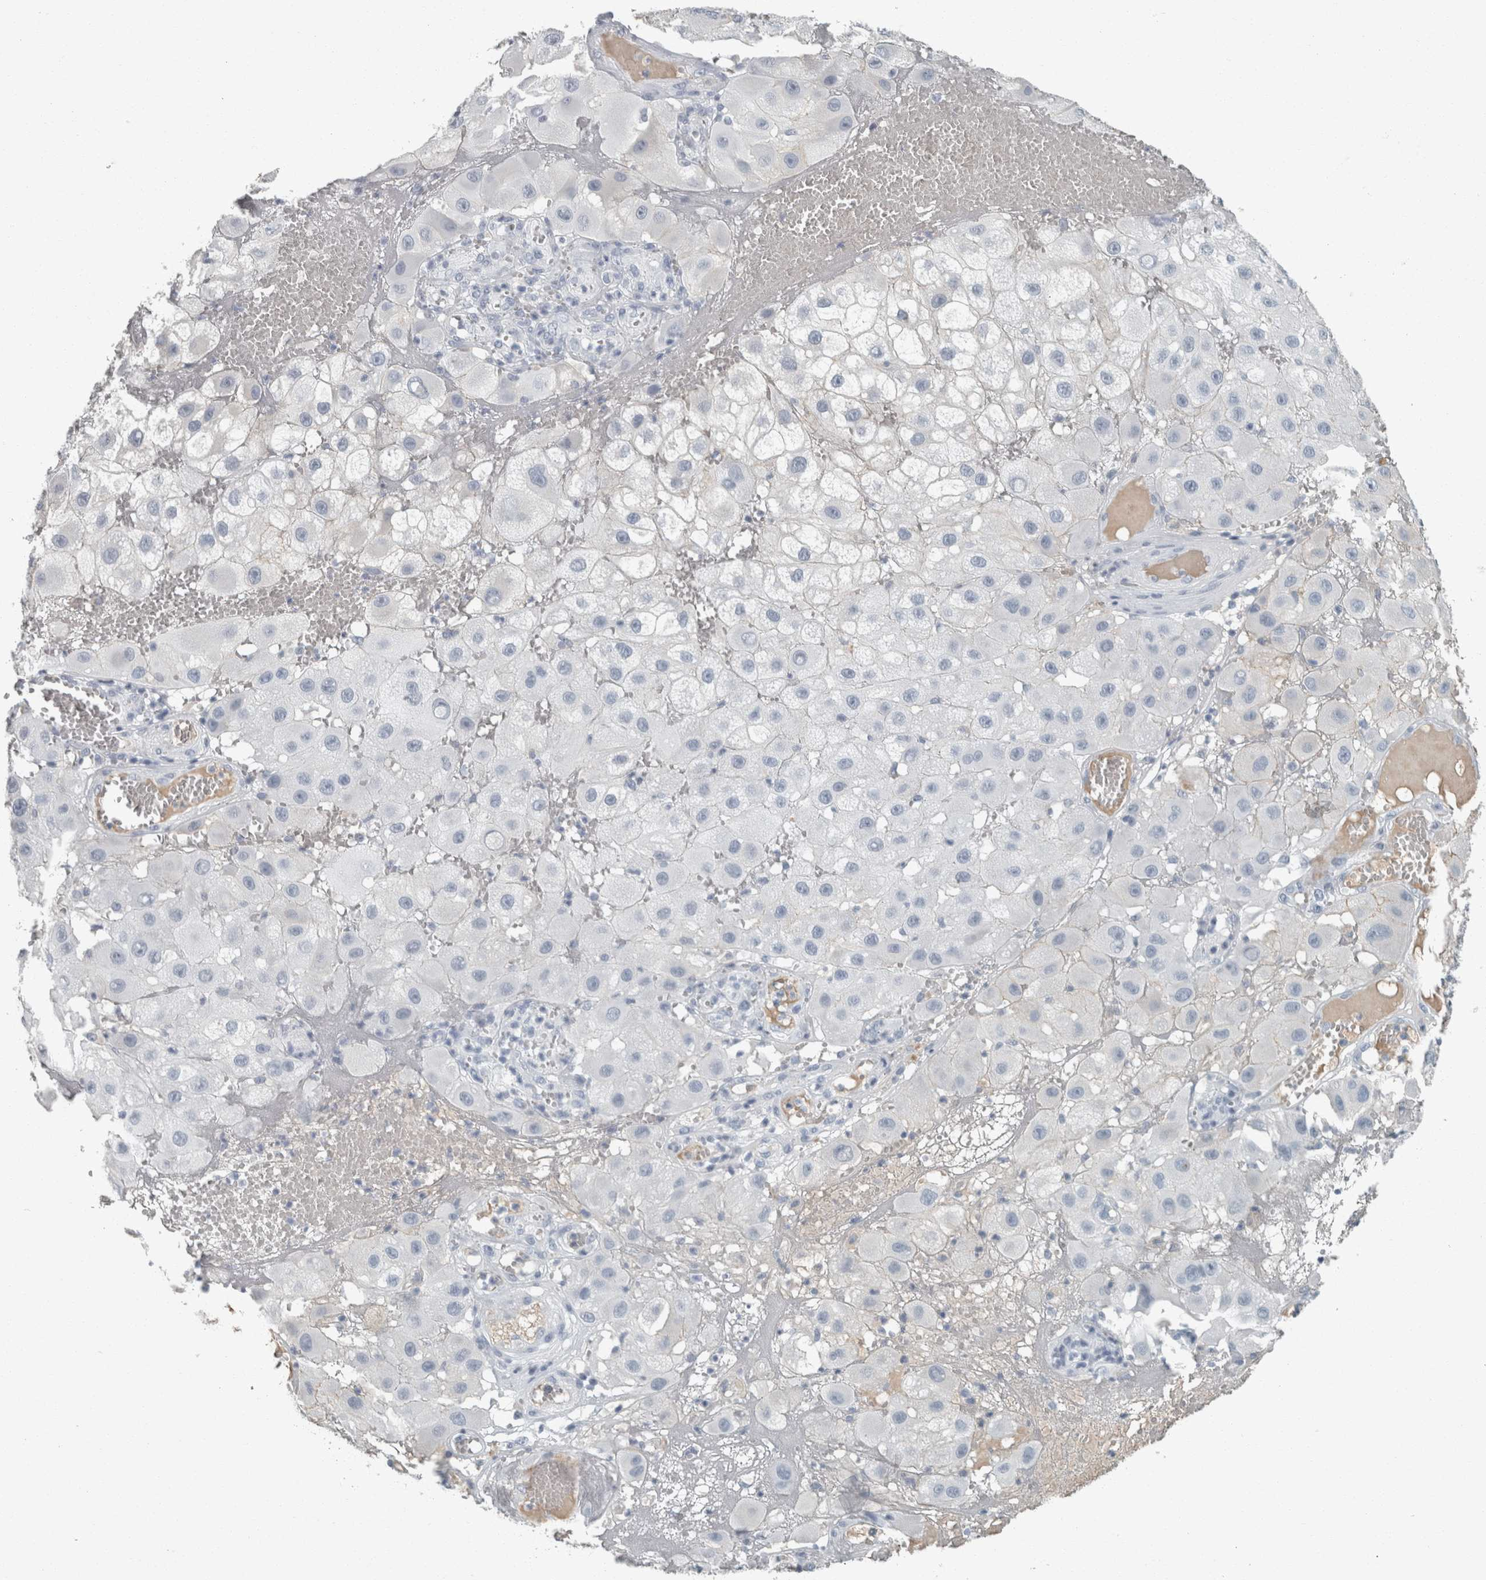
{"staining": {"intensity": "negative", "quantity": "none", "location": "none"}, "tissue": "melanoma", "cell_type": "Tumor cells", "image_type": "cancer", "snomed": [{"axis": "morphology", "description": "Malignant melanoma, NOS"}, {"axis": "topography", "description": "Skin"}], "caption": "Tumor cells are negative for protein expression in human melanoma. (Brightfield microscopy of DAB (3,3'-diaminobenzidine) immunohistochemistry at high magnification).", "gene": "CHL1", "patient": {"sex": "female", "age": 81}}